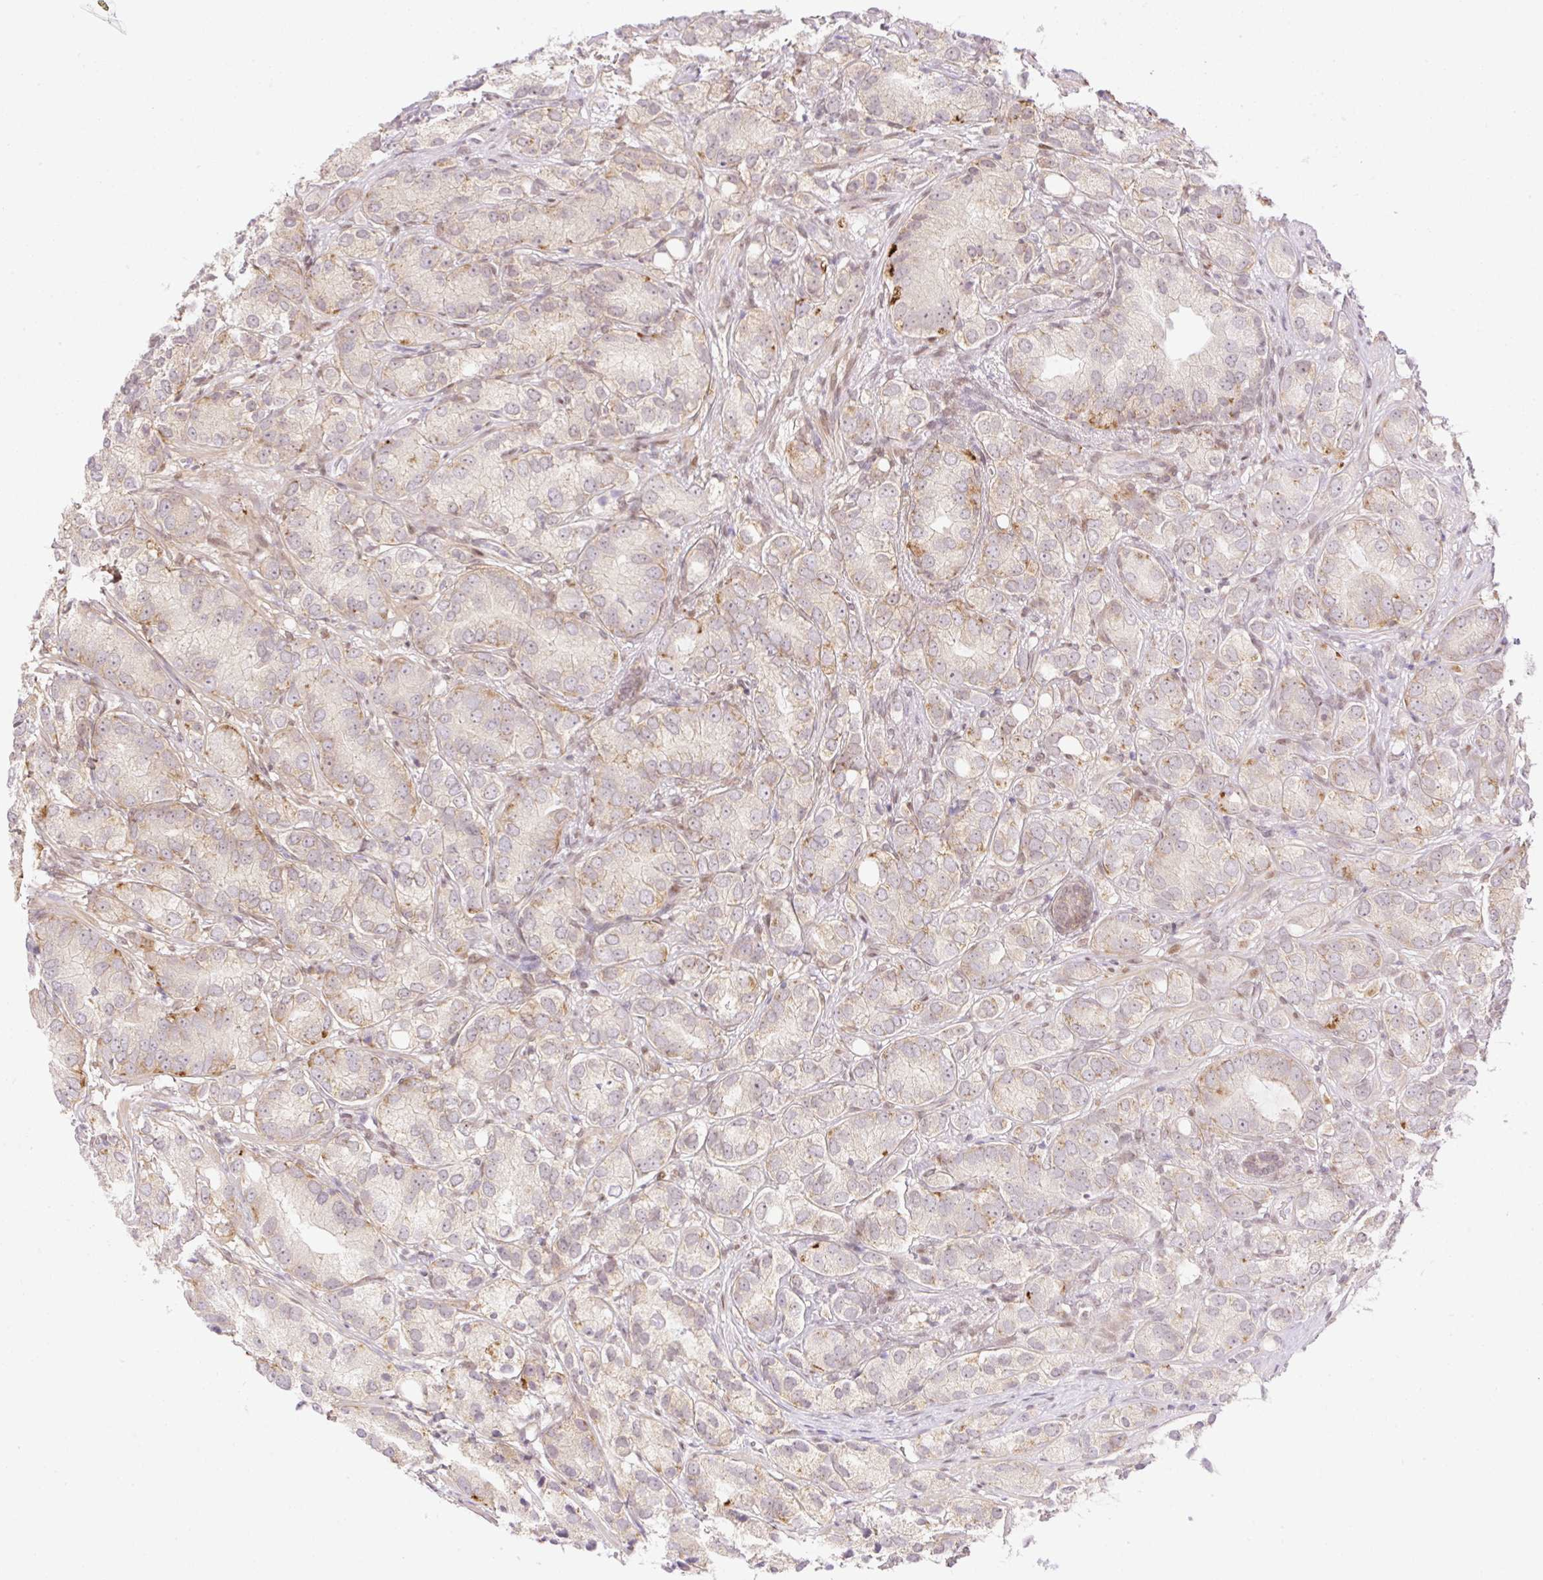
{"staining": {"intensity": "weak", "quantity": "<25%", "location": "cytoplasmic/membranous"}, "tissue": "prostate cancer", "cell_type": "Tumor cells", "image_type": "cancer", "snomed": [{"axis": "morphology", "description": "Adenocarcinoma, High grade"}, {"axis": "topography", "description": "Prostate"}], "caption": "Human prostate cancer (high-grade adenocarcinoma) stained for a protein using immunohistochemistry demonstrates no positivity in tumor cells.", "gene": "ZFP41", "patient": {"sex": "male", "age": 82}}